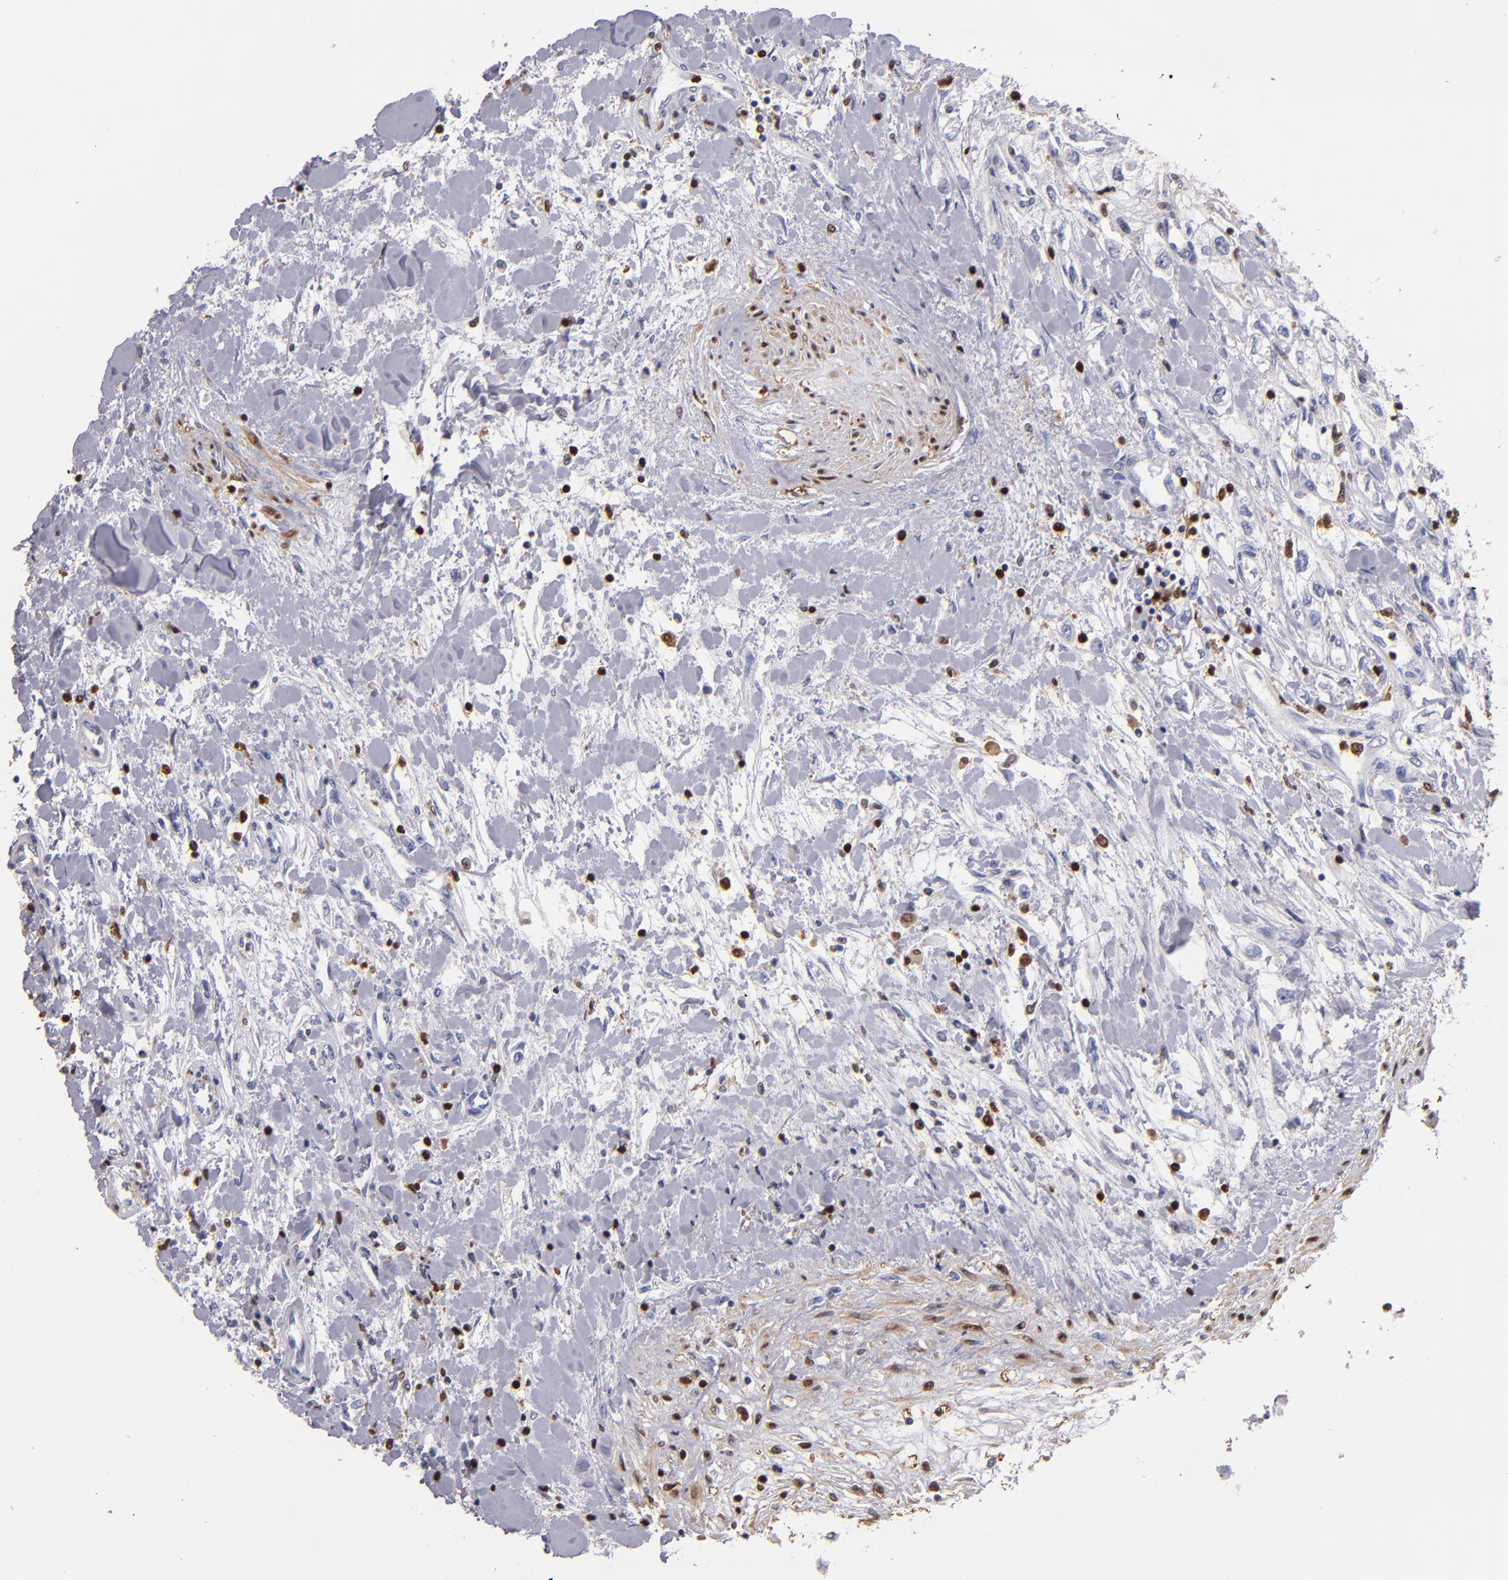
{"staining": {"intensity": "negative", "quantity": "none", "location": "none"}, "tissue": "renal cancer", "cell_type": "Tumor cells", "image_type": "cancer", "snomed": [{"axis": "morphology", "description": "Adenocarcinoma, NOS"}, {"axis": "topography", "description": "Kidney"}], "caption": "High power microscopy image of an immunohistochemistry (IHC) histopathology image of renal adenocarcinoma, revealing no significant positivity in tumor cells.", "gene": "S100A4", "patient": {"sex": "male", "age": 57}}